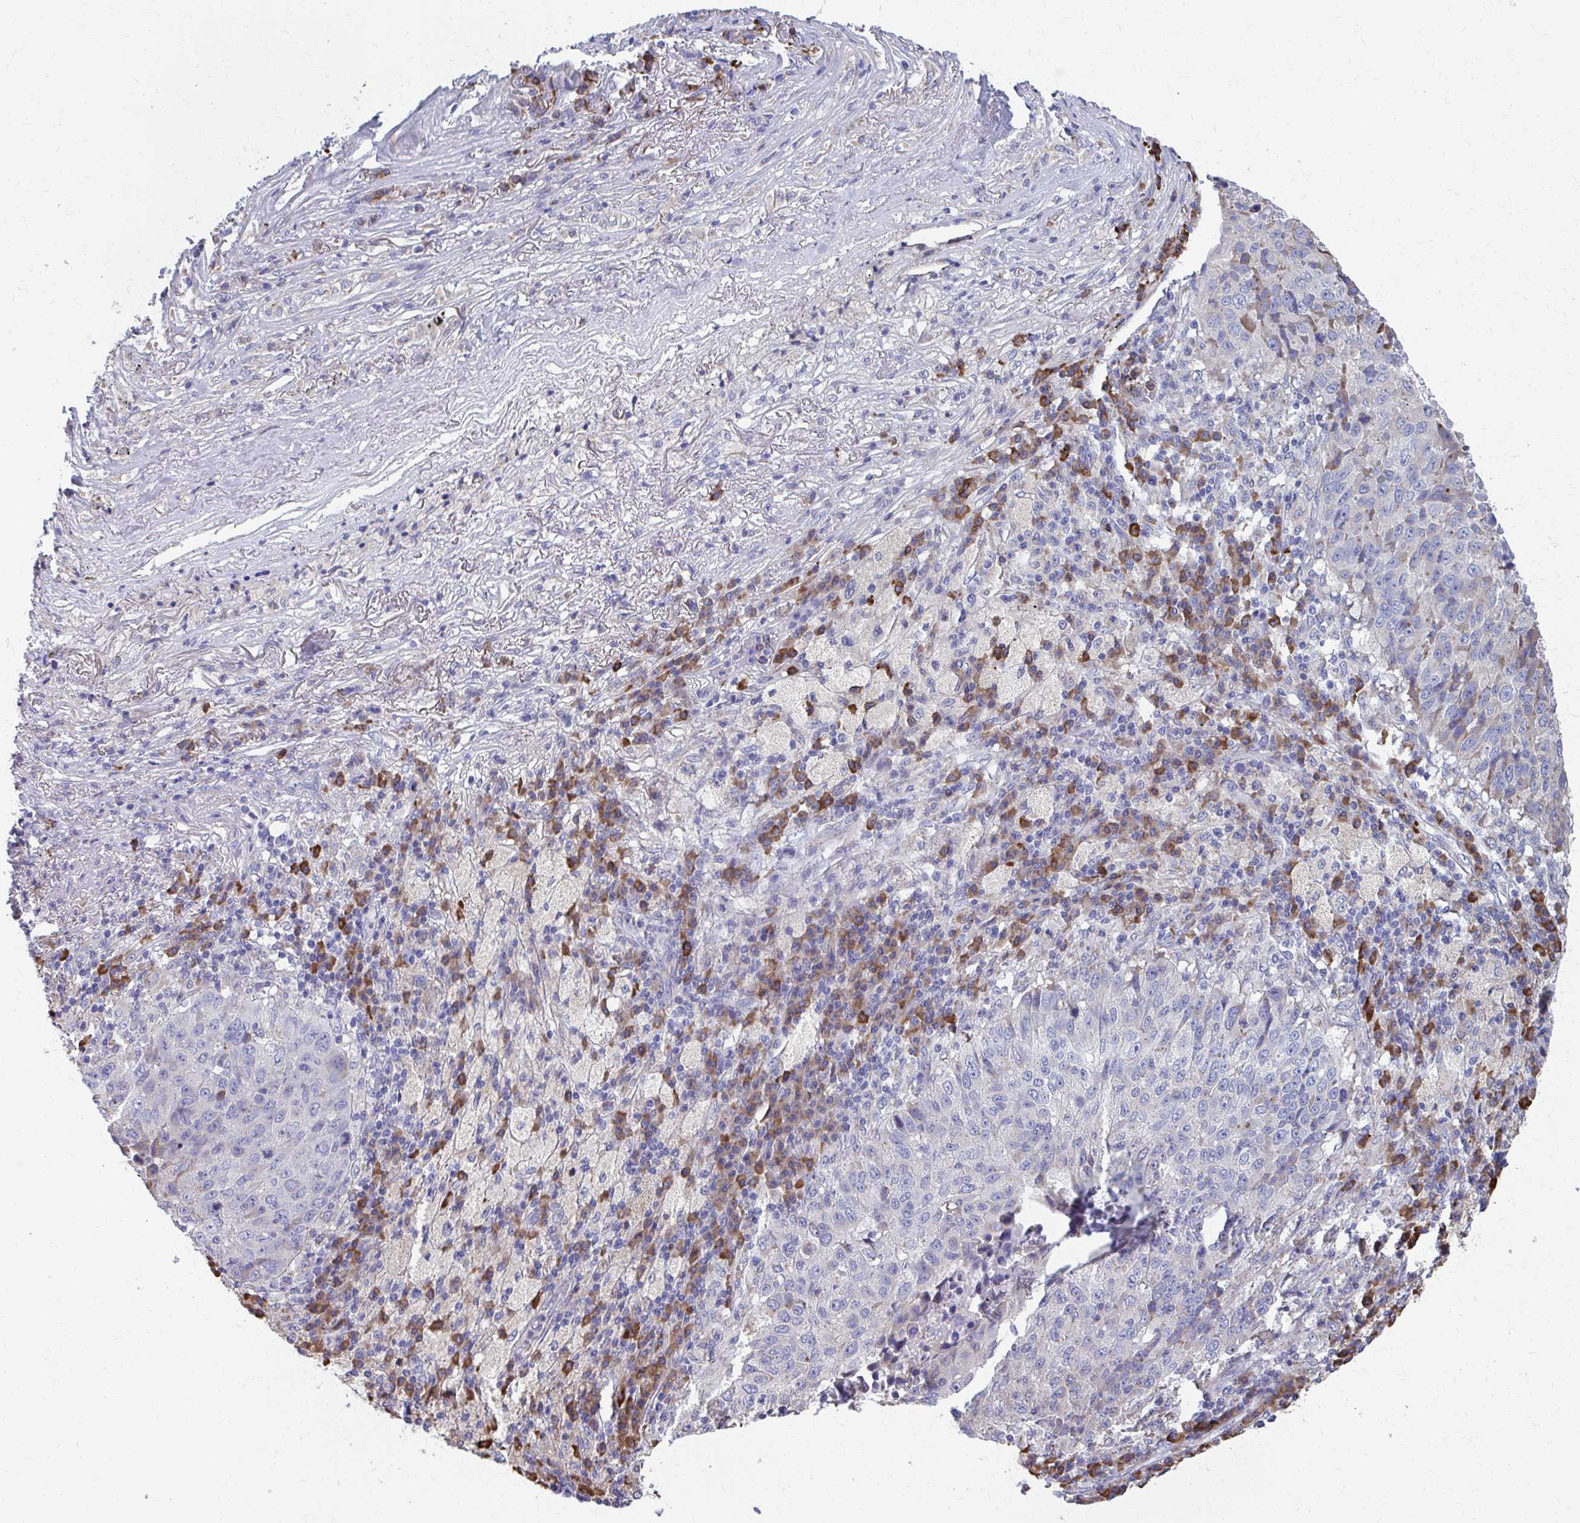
{"staining": {"intensity": "negative", "quantity": "none", "location": "none"}, "tissue": "lung cancer", "cell_type": "Tumor cells", "image_type": "cancer", "snomed": [{"axis": "morphology", "description": "Squamous cell carcinoma, NOS"}, {"axis": "topography", "description": "Lung"}], "caption": "DAB immunohistochemical staining of human lung squamous cell carcinoma displays no significant positivity in tumor cells.", "gene": "FKBP2", "patient": {"sex": "male", "age": 73}}